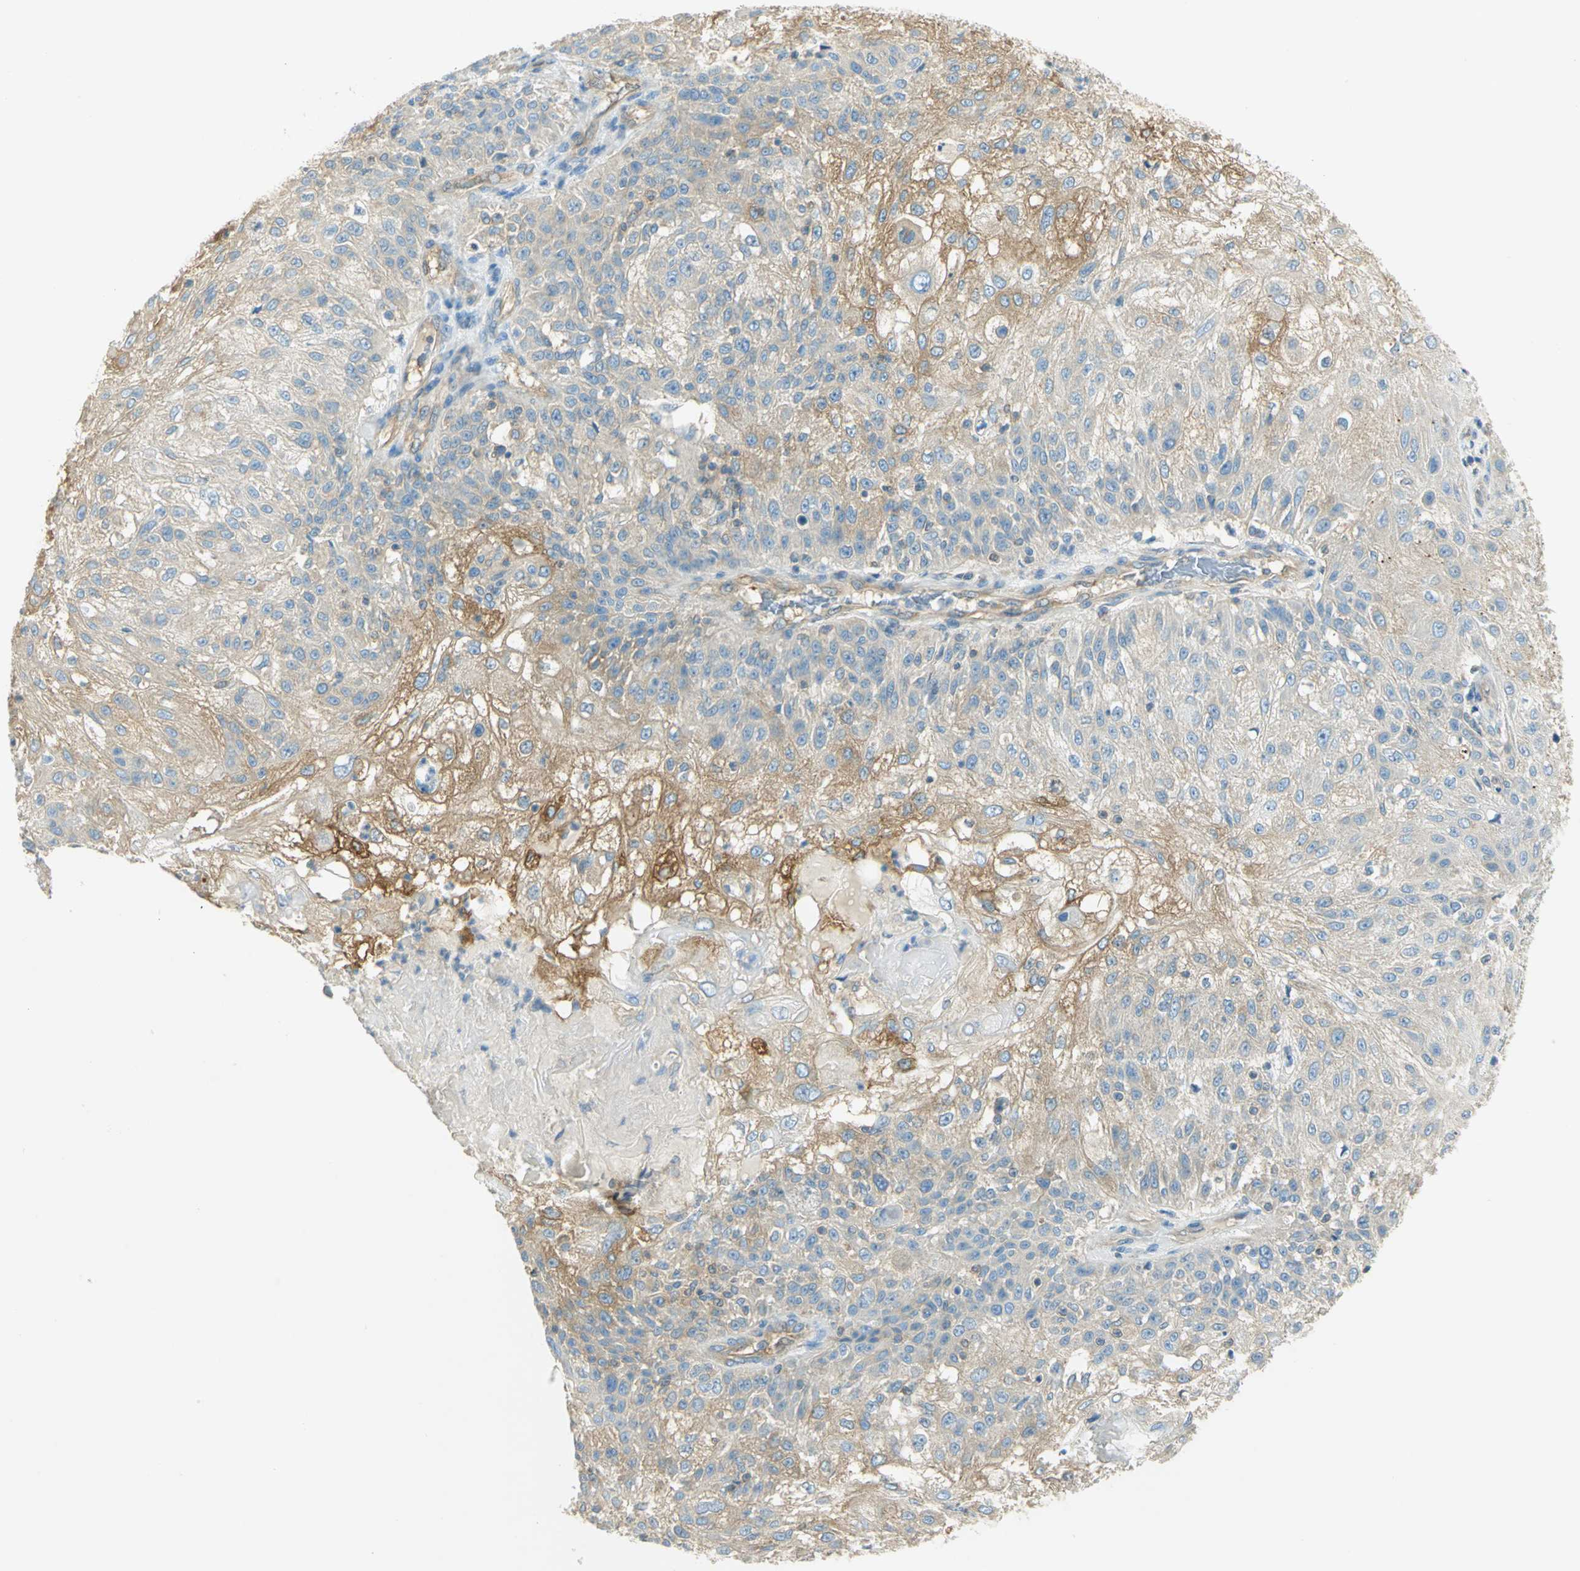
{"staining": {"intensity": "moderate", "quantity": "25%-75%", "location": "cytoplasmic/membranous"}, "tissue": "skin cancer", "cell_type": "Tumor cells", "image_type": "cancer", "snomed": [{"axis": "morphology", "description": "Normal tissue, NOS"}, {"axis": "morphology", "description": "Squamous cell carcinoma, NOS"}, {"axis": "topography", "description": "Skin"}], "caption": "A medium amount of moderate cytoplasmic/membranous positivity is appreciated in about 25%-75% of tumor cells in skin squamous cell carcinoma tissue.", "gene": "TSC22D2", "patient": {"sex": "female", "age": 83}}